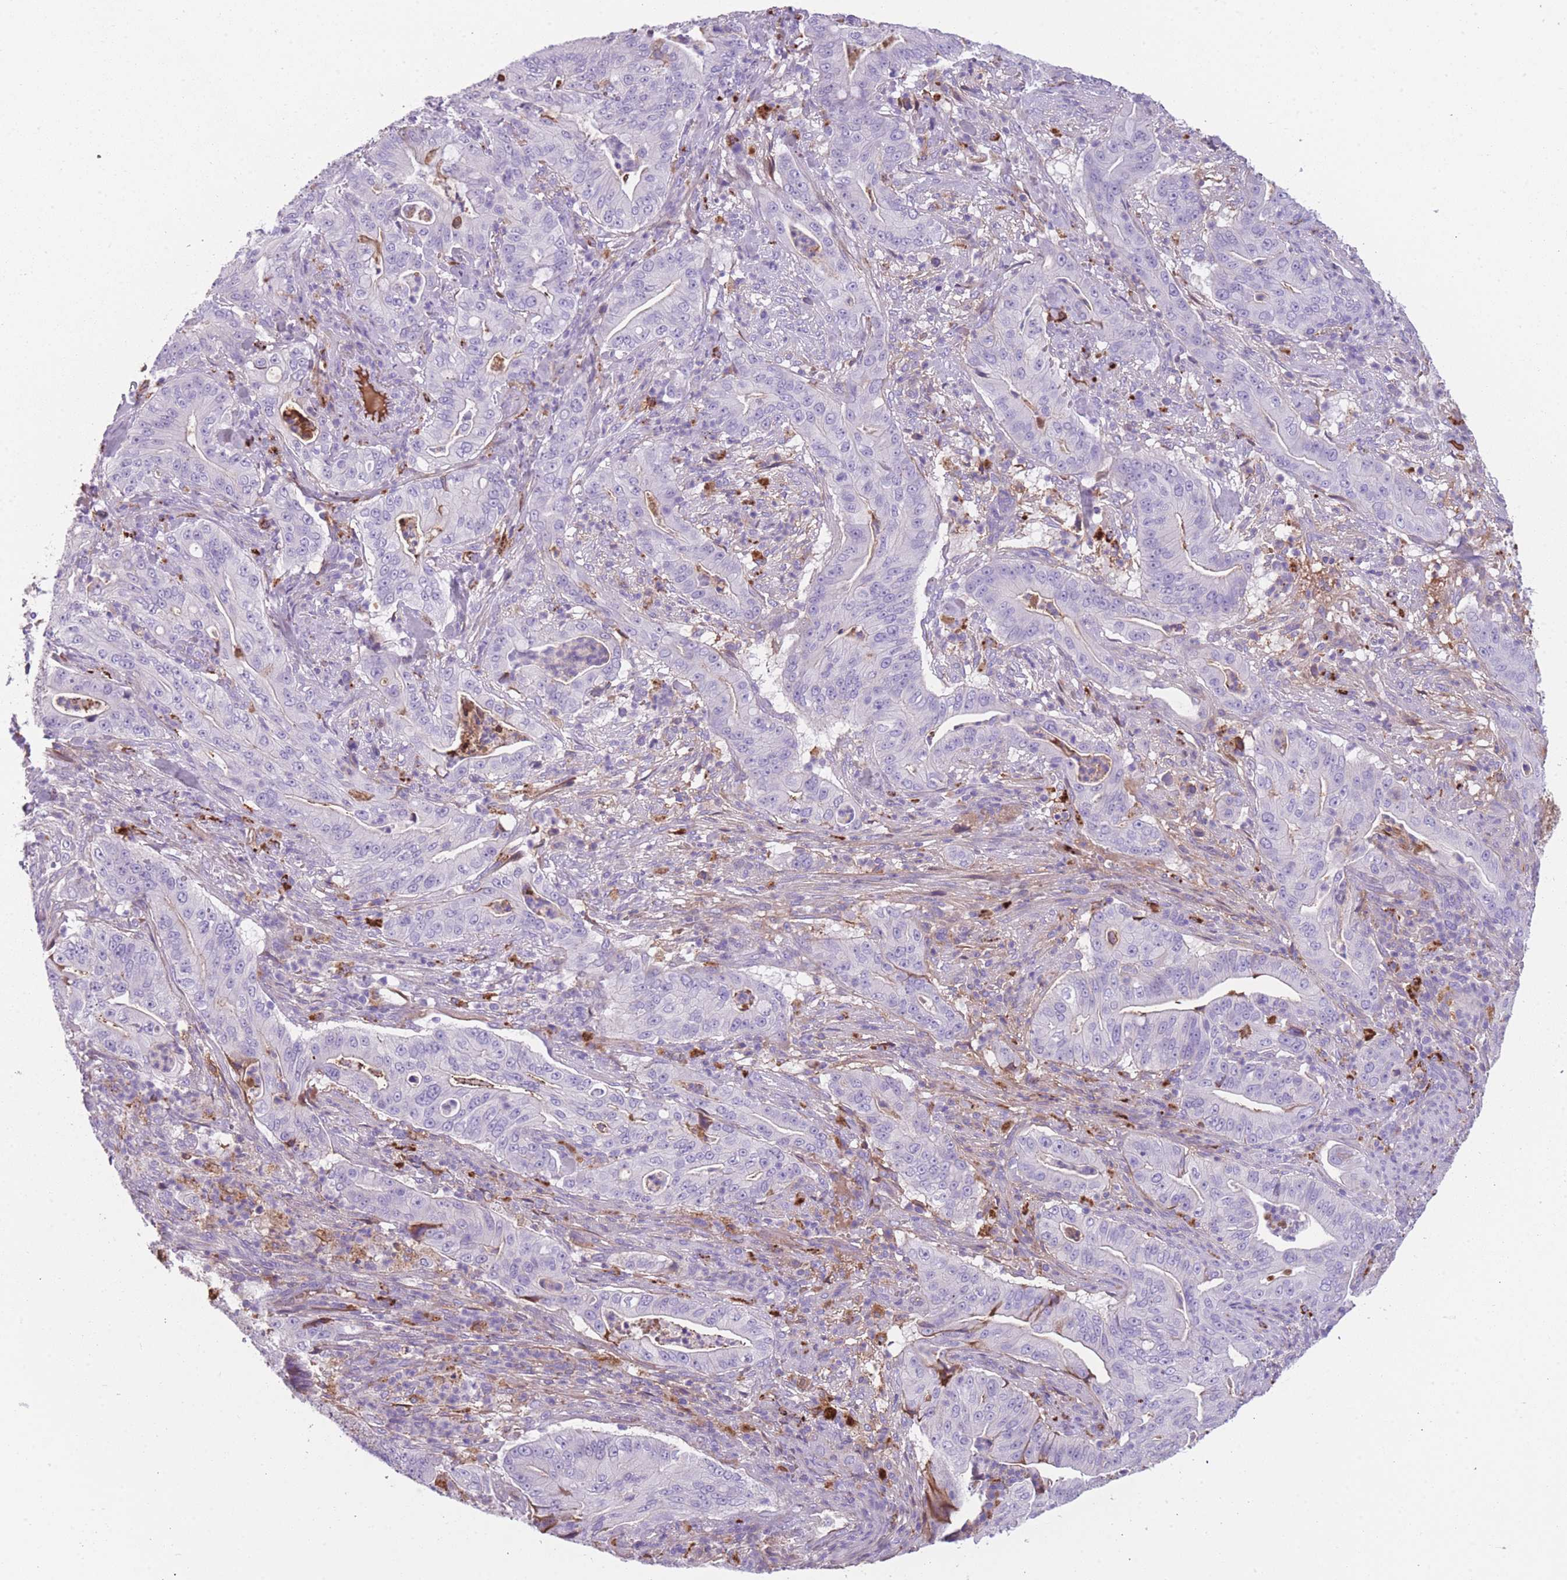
{"staining": {"intensity": "moderate", "quantity": "<25%", "location": "cytoplasmic/membranous"}, "tissue": "pancreatic cancer", "cell_type": "Tumor cells", "image_type": "cancer", "snomed": [{"axis": "morphology", "description": "Adenocarcinoma, NOS"}, {"axis": "topography", "description": "Pancreas"}], "caption": "Human pancreatic cancer (adenocarcinoma) stained with a brown dye displays moderate cytoplasmic/membranous positive positivity in about <25% of tumor cells.", "gene": "GNAT1", "patient": {"sex": "male", "age": 71}}